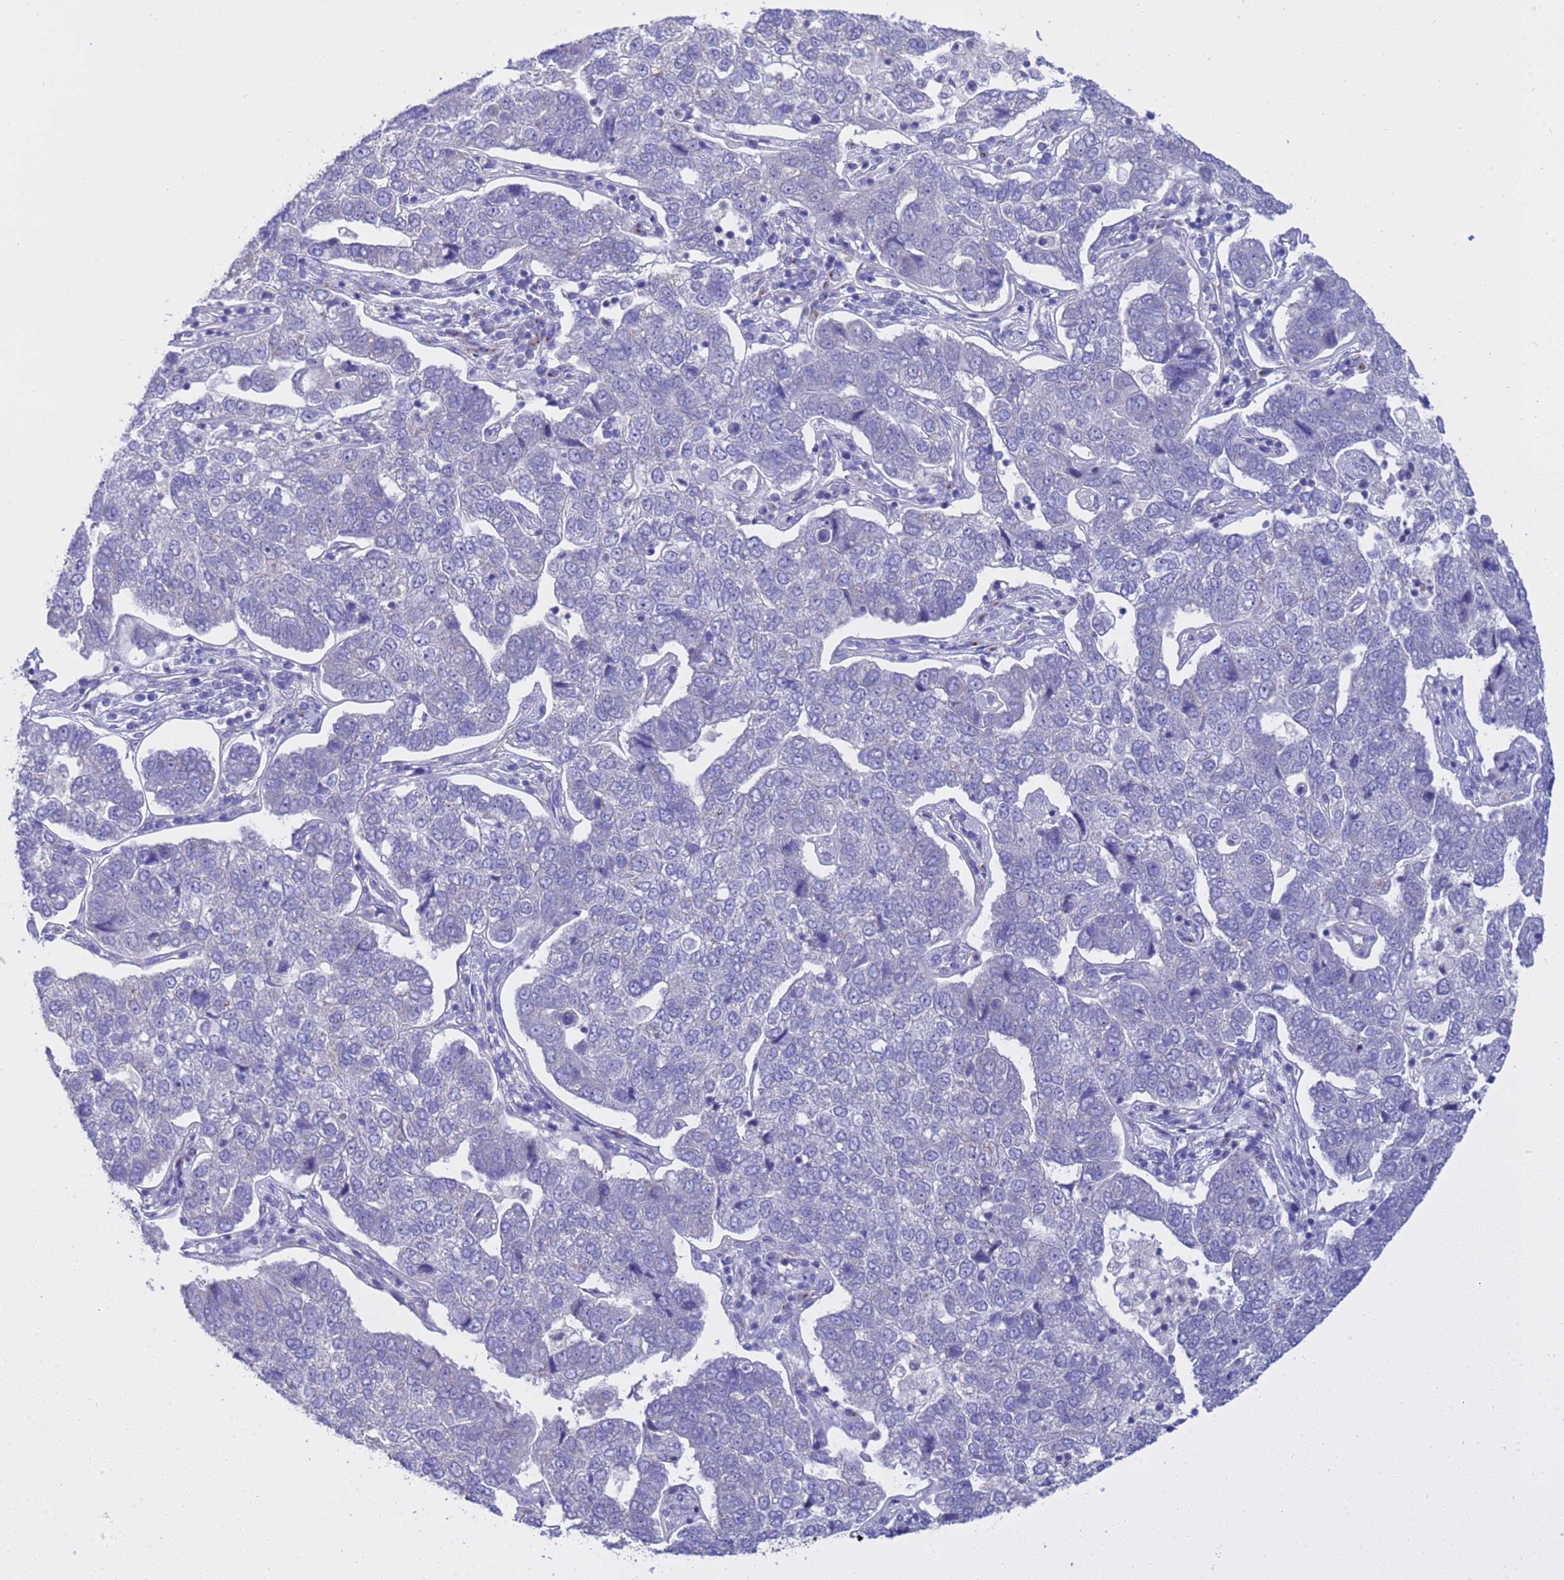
{"staining": {"intensity": "negative", "quantity": "none", "location": "none"}, "tissue": "pancreatic cancer", "cell_type": "Tumor cells", "image_type": "cancer", "snomed": [{"axis": "morphology", "description": "Adenocarcinoma, NOS"}, {"axis": "topography", "description": "Pancreas"}], "caption": "Pancreatic adenocarcinoma was stained to show a protein in brown. There is no significant positivity in tumor cells.", "gene": "ANAPC1", "patient": {"sex": "female", "age": 61}}